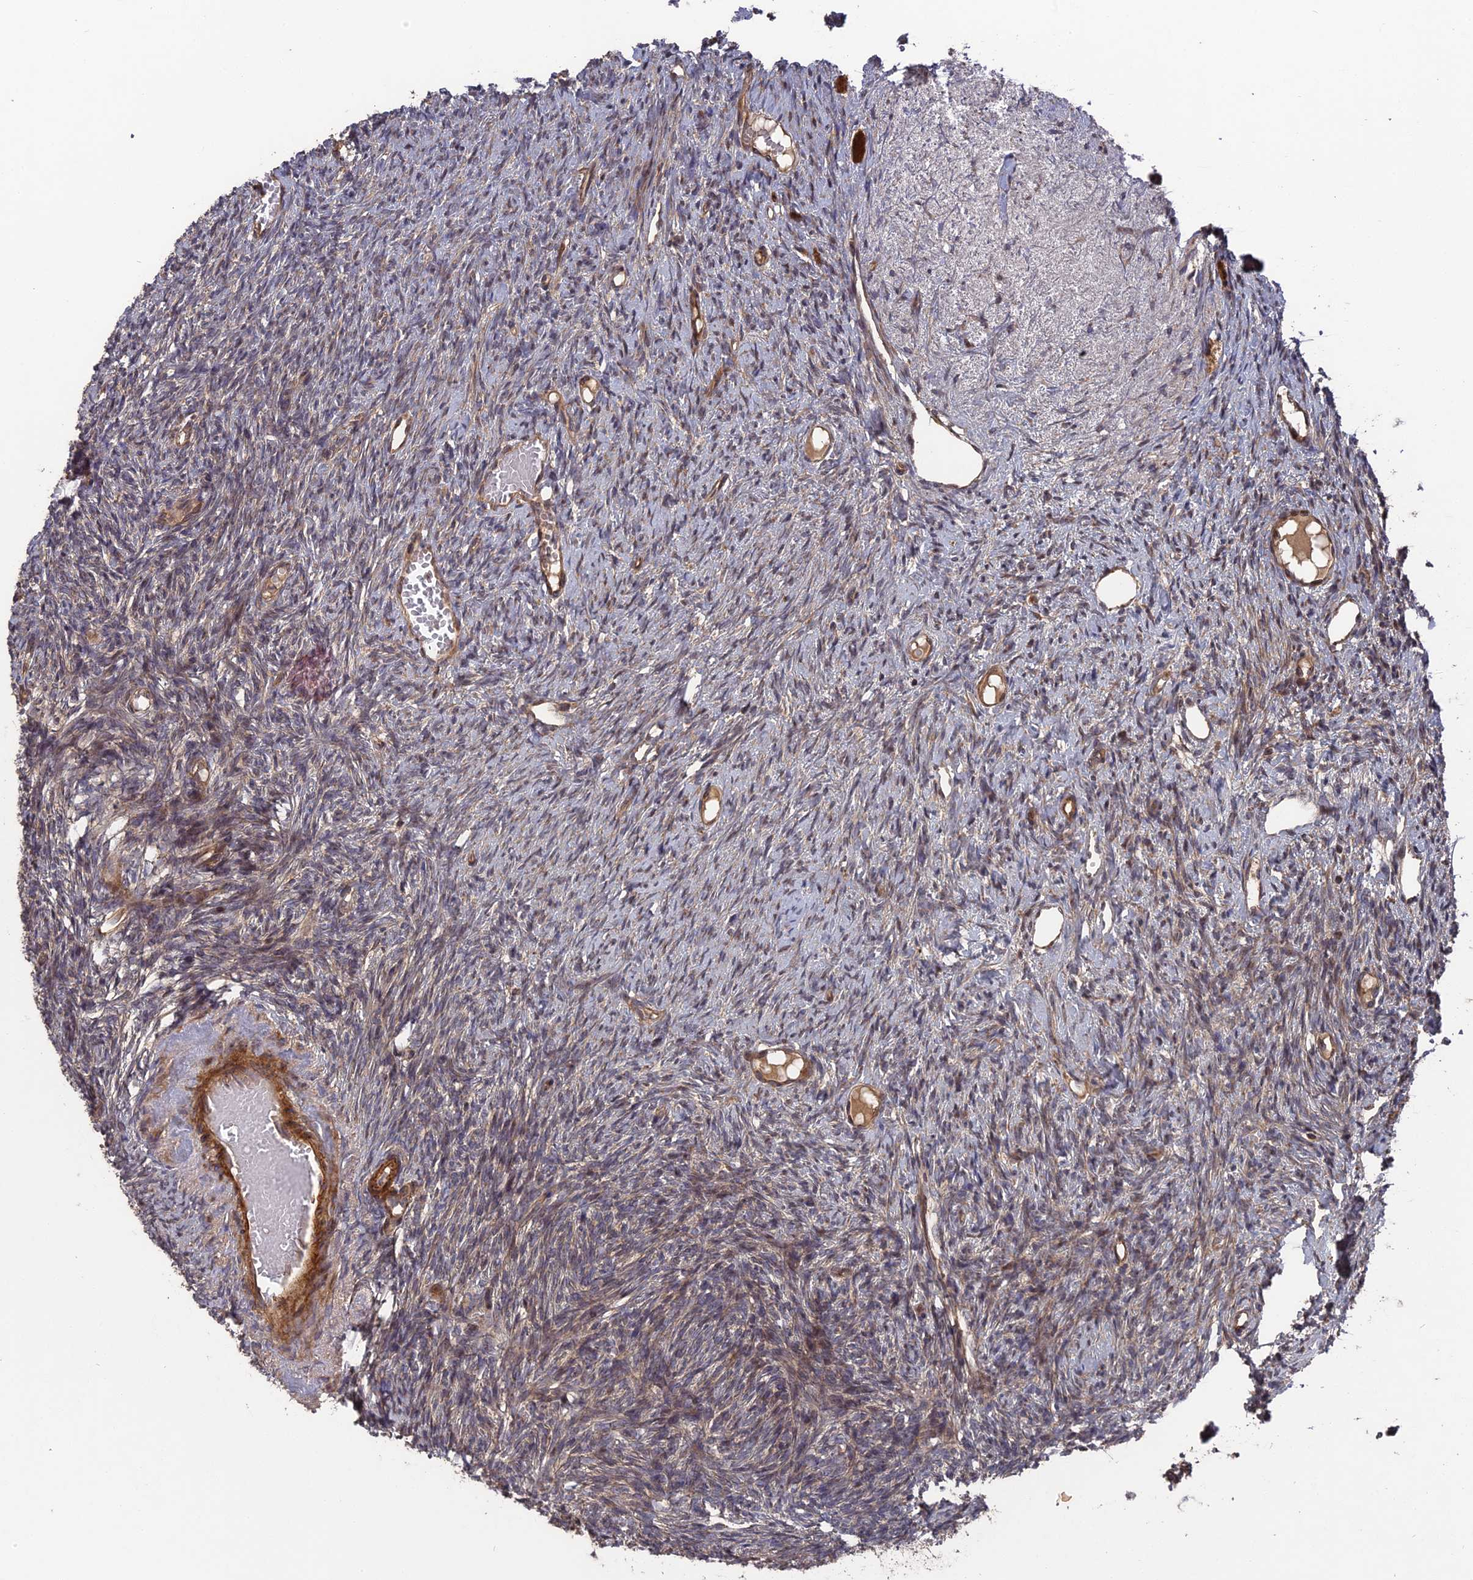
{"staining": {"intensity": "weak", "quantity": "25%-75%", "location": "cytoplasmic/membranous"}, "tissue": "ovary", "cell_type": "Ovarian stroma cells", "image_type": "normal", "snomed": [{"axis": "morphology", "description": "Normal tissue, NOS"}, {"axis": "topography", "description": "Ovary"}], "caption": "Unremarkable ovary exhibits weak cytoplasmic/membranous staining in approximately 25%-75% of ovarian stroma cells, visualized by immunohistochemistry.", "gene": "DEF8", "patient": {"sex": "female", "age": 51}}